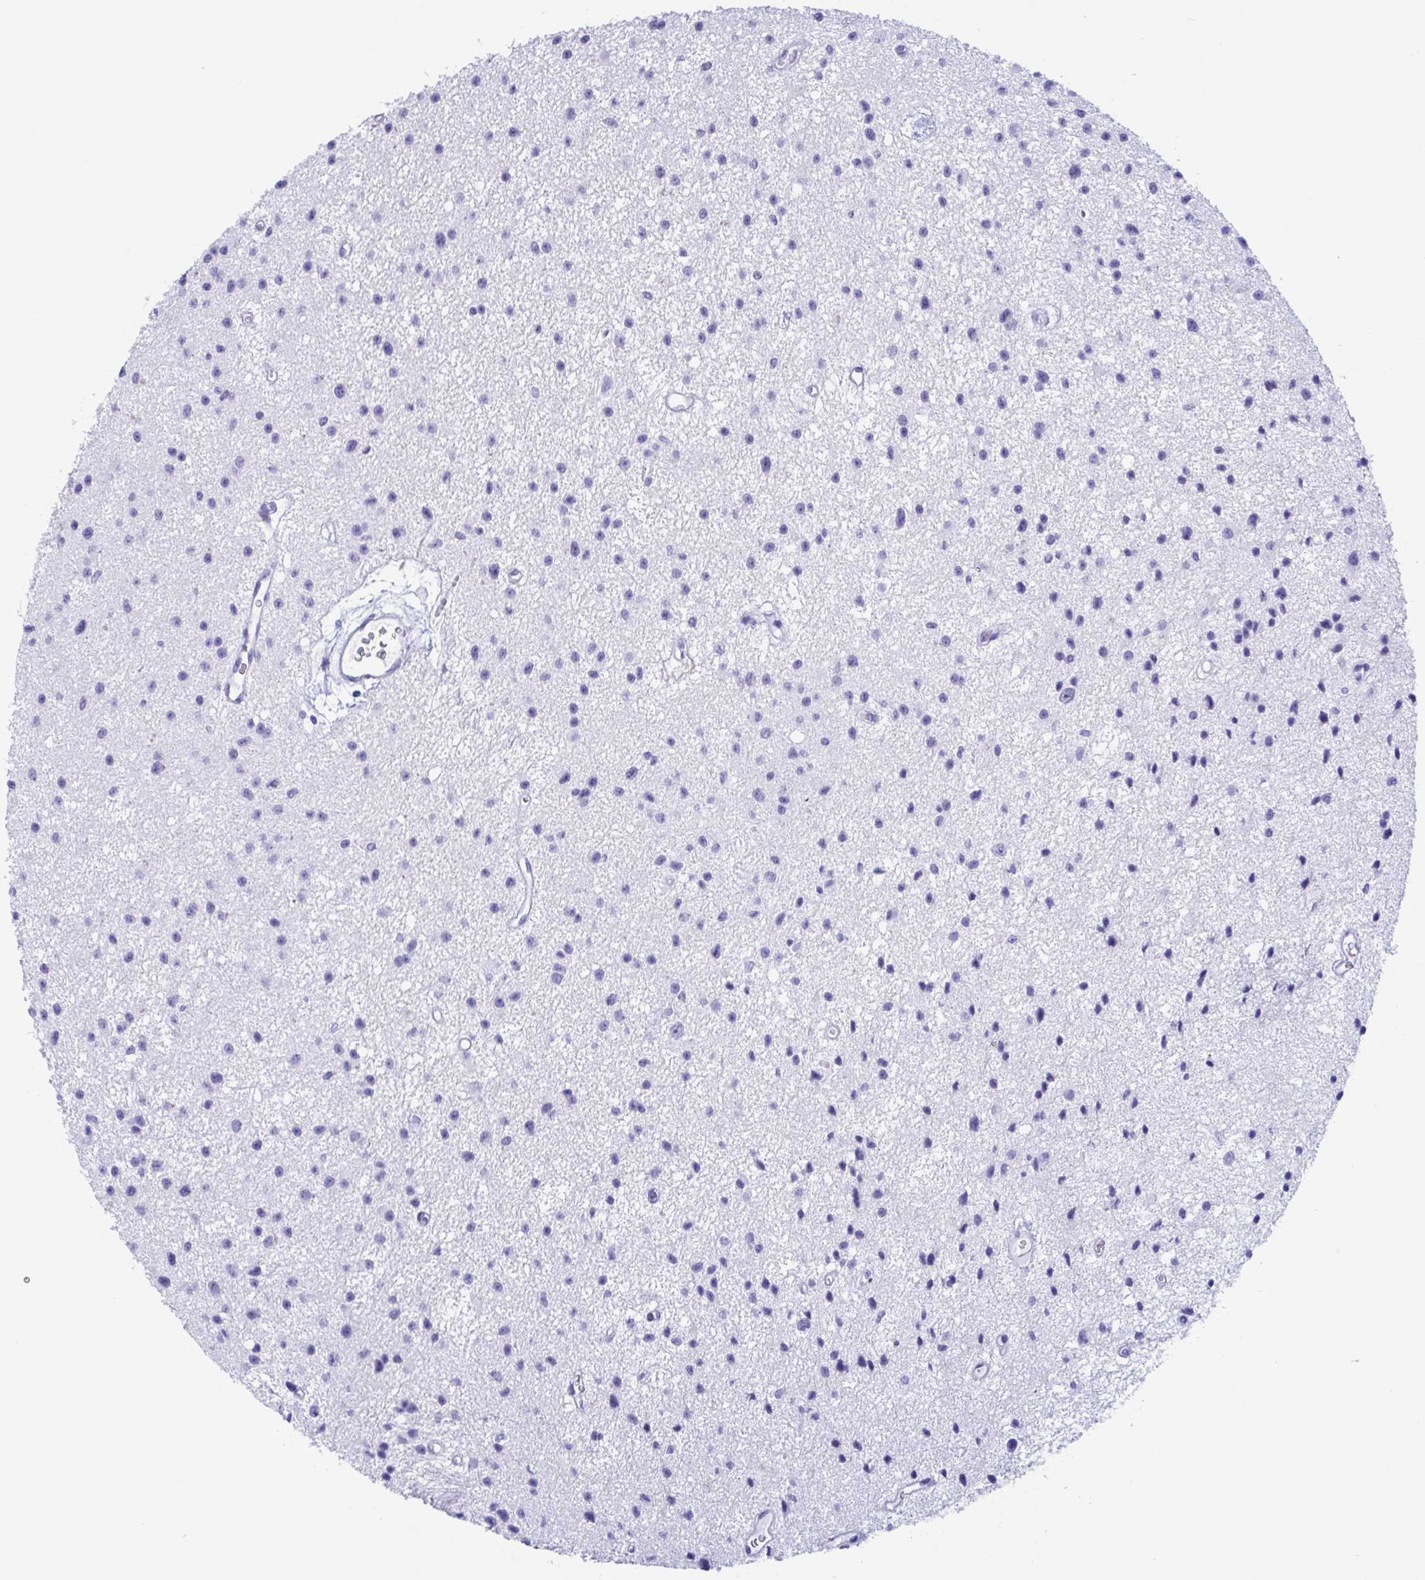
{"staining": {"intensity": "negative", "quantity": "none", "location": "none"}, "tissue": "glioma", "cell_type": "Tumor cells", "image_type": "cancer", "snomed": [{"axis": "morphology", "description": "Glioma, malignant, Low grade"}, {"axis": "topography", "description": "Brain"}], "caption": "Histopathology image shows no significant protein expression in tumor cells of glioma.", "gene": "ZNF850", "patient": {"sex": "male", "age": 43}}